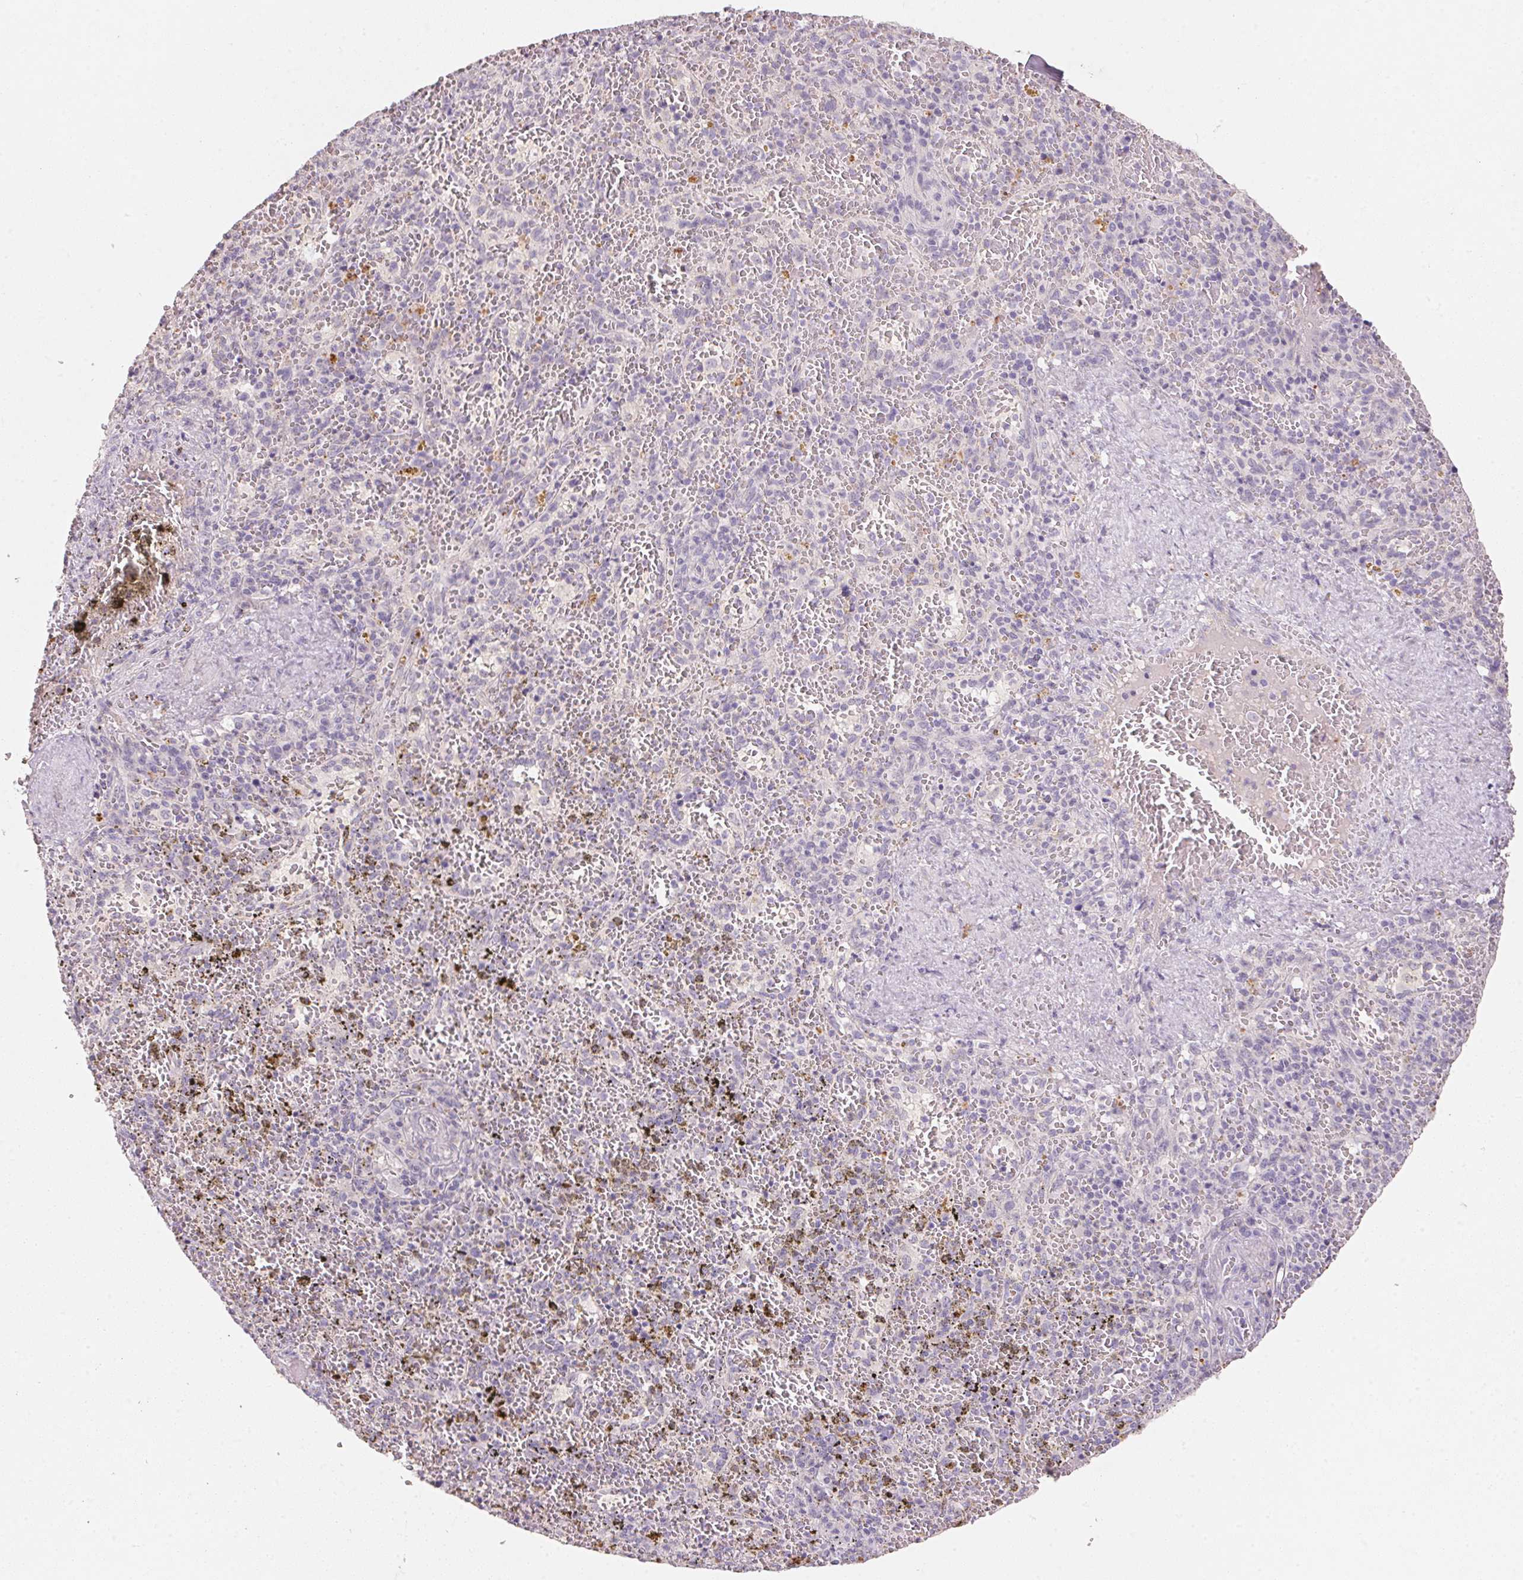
{"staining": {"intensity": "negative", "quantity": "none", "location": "none"}, "tissue": "spleen", "cell_type": "Cells in red pulp", "image_type": "normal", "snomed": [{"axis": "morphology", "description": "Normal tissue, NOS"}, {"axis": "topography", "description": "Spleen"}], "caption": "The image displays no significant positivity in cells in red pulp of spleen.", "gene": "CXCL5", "patient": {"sex": "female", "age": 50}}